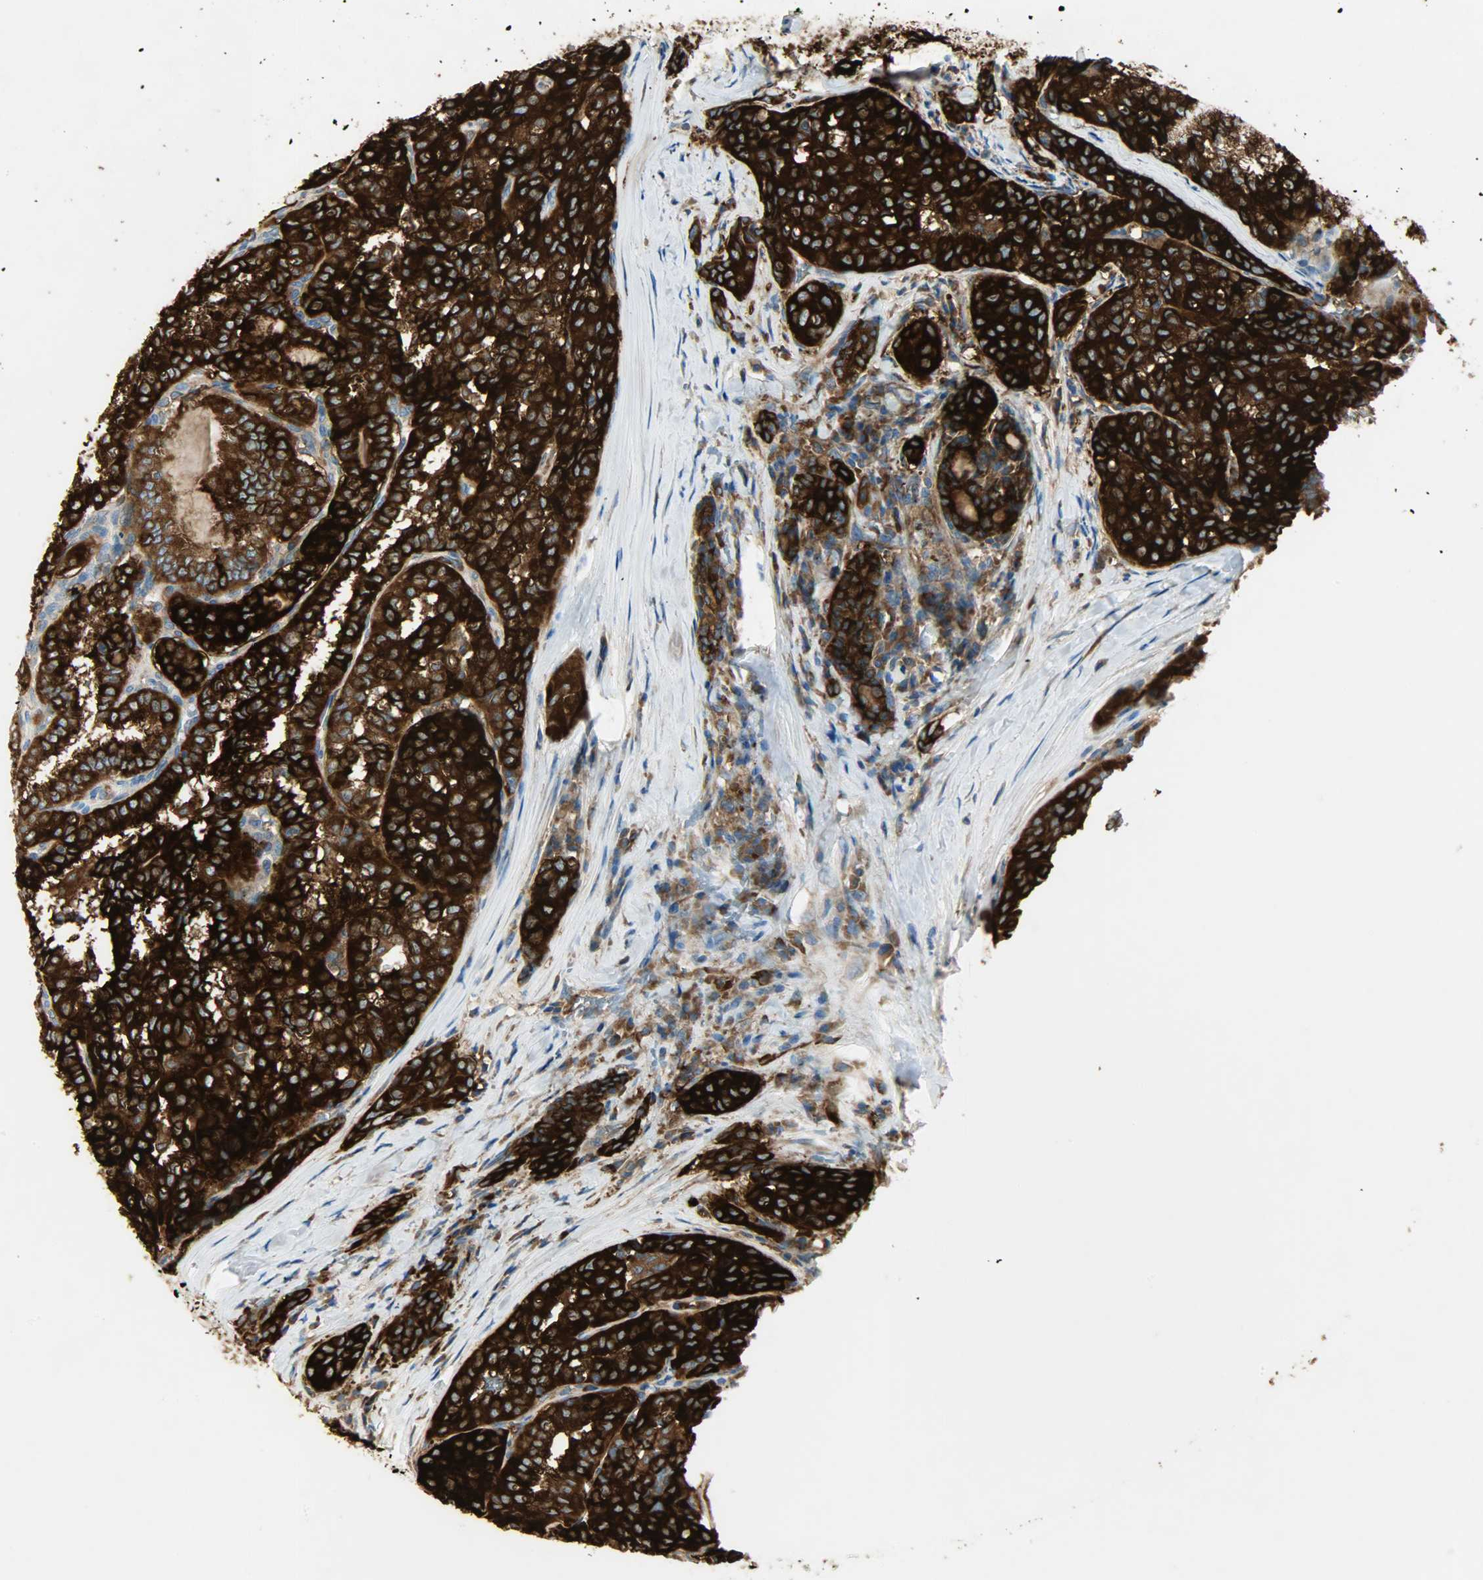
{"staining": {"intensity": "strong", "quantity": ">75%", "location": "cytoplasmic/membranous"}, "tissue": "thyroid cancer", "cell_type": "Tumor cells", "image_type": "cancer", "snomed": [{"axis": "morphology", "description": "Papillary adenocarcinoma, NOS"}, {"axis": "topography", "description": "Thyroid gland"}], "caption": "This is an image of IHC staining of thyroid cancer (papillary adenocarcinoma), which shows strong staining in the cytoplasmic/membranous of tumor cells.", "gene": "WARS1", "patient": {"sex": "female", "age": 30}}